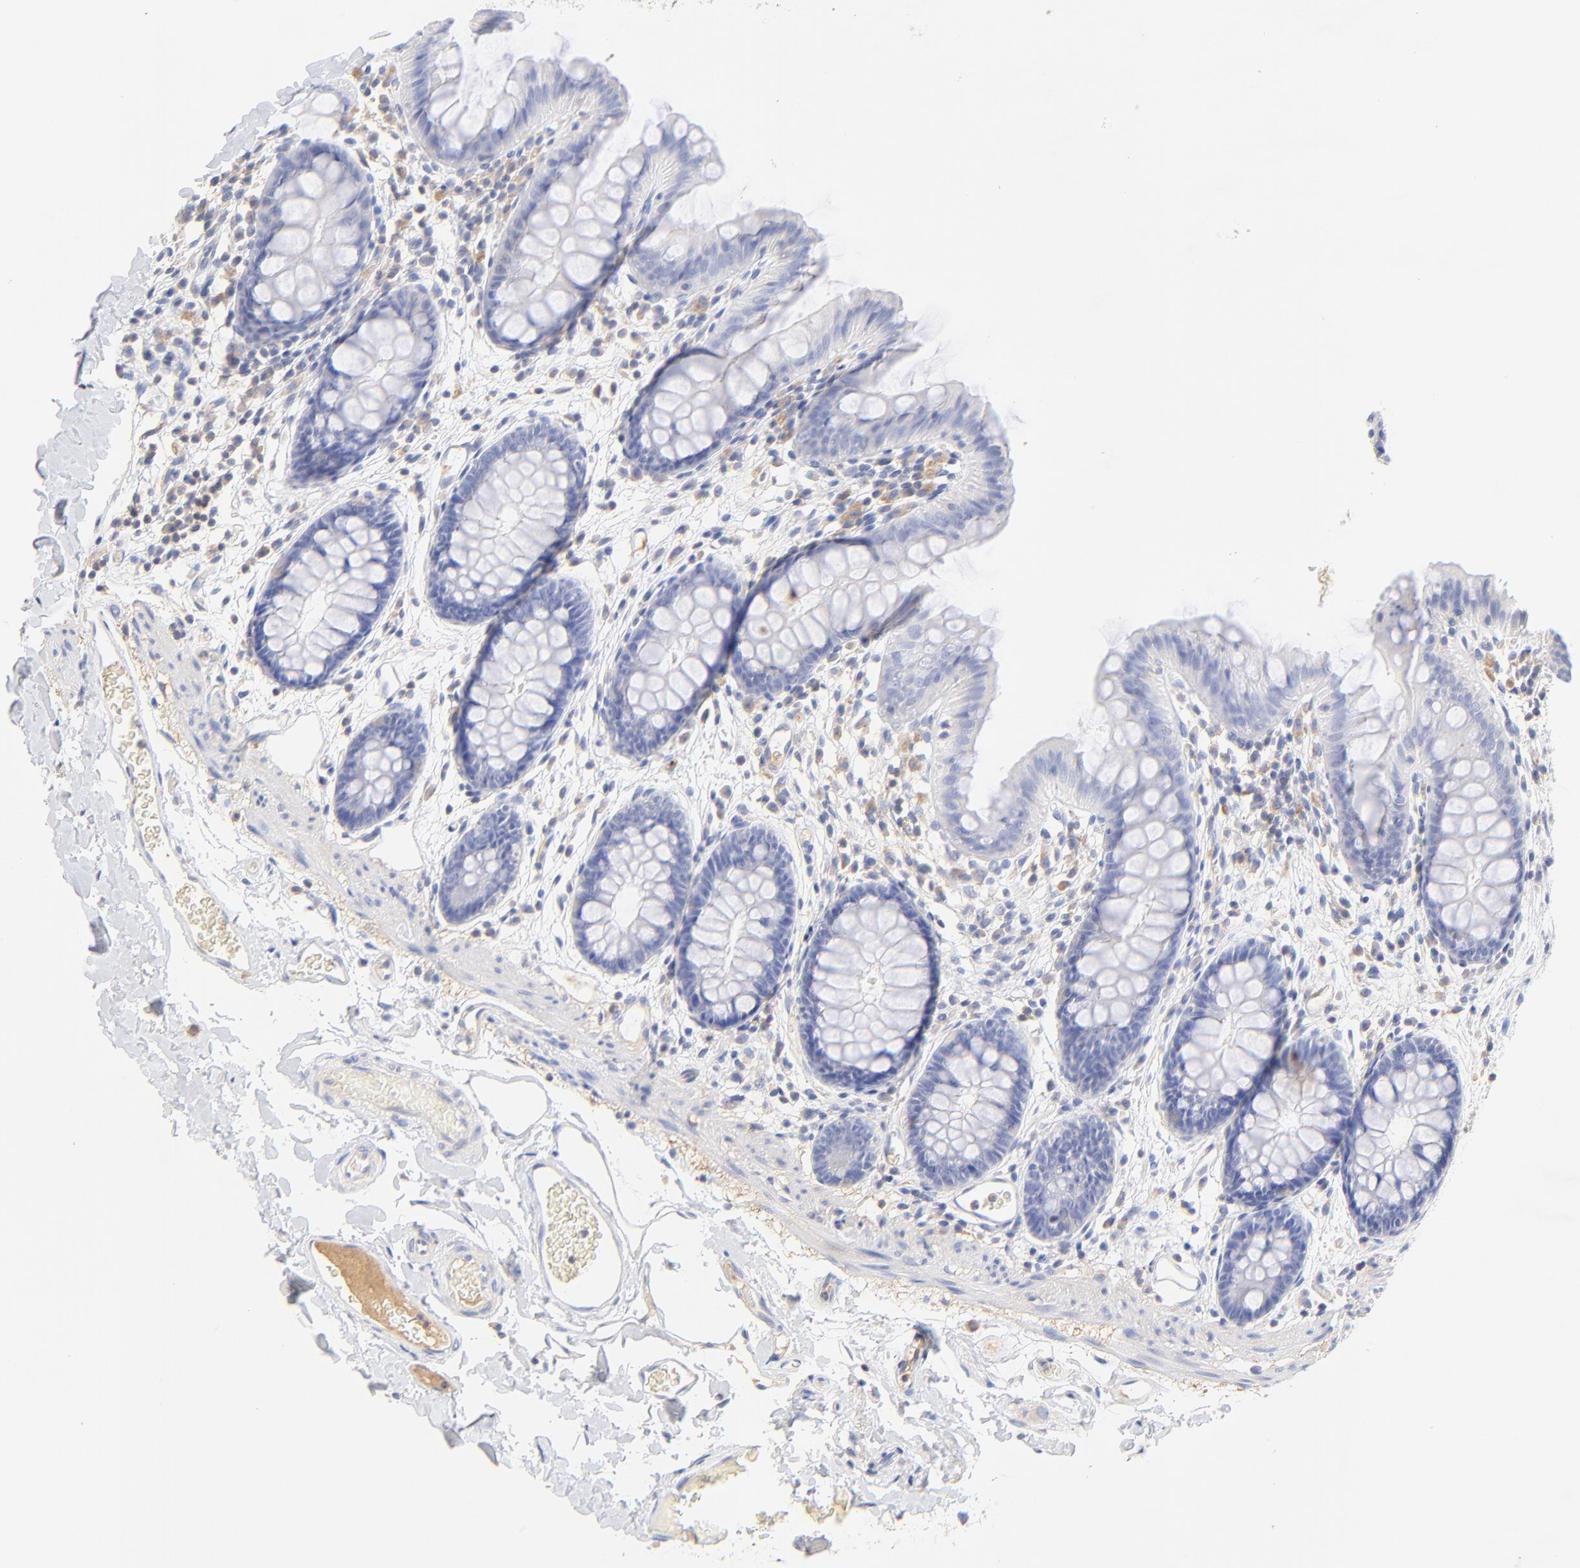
{"staining": {"intensity": "negative", "quantity": "none", "location": "none"}, "tissue": "colon", "cell_type": "Endothelial cells", "image_type": "normal", "snomed": [{"axis": "morphology", "description": "Normal tissue, NOS"}, {"axis": "topography", "description": "Smooth muscle"}, {"axis": "topography", "description": "Colon"}], "caption": "DAB (3,3'-diaminobenzidine) immunohistochemical staining of unremarkable human colon shows no significant expression in endothelial cells. (Brightfield microscopy of DAB (3,3'-diaminobenzidine) IHC at high magnification).", "gene": "MDGA2", "patient": {"sex": "male", "age": 67}}